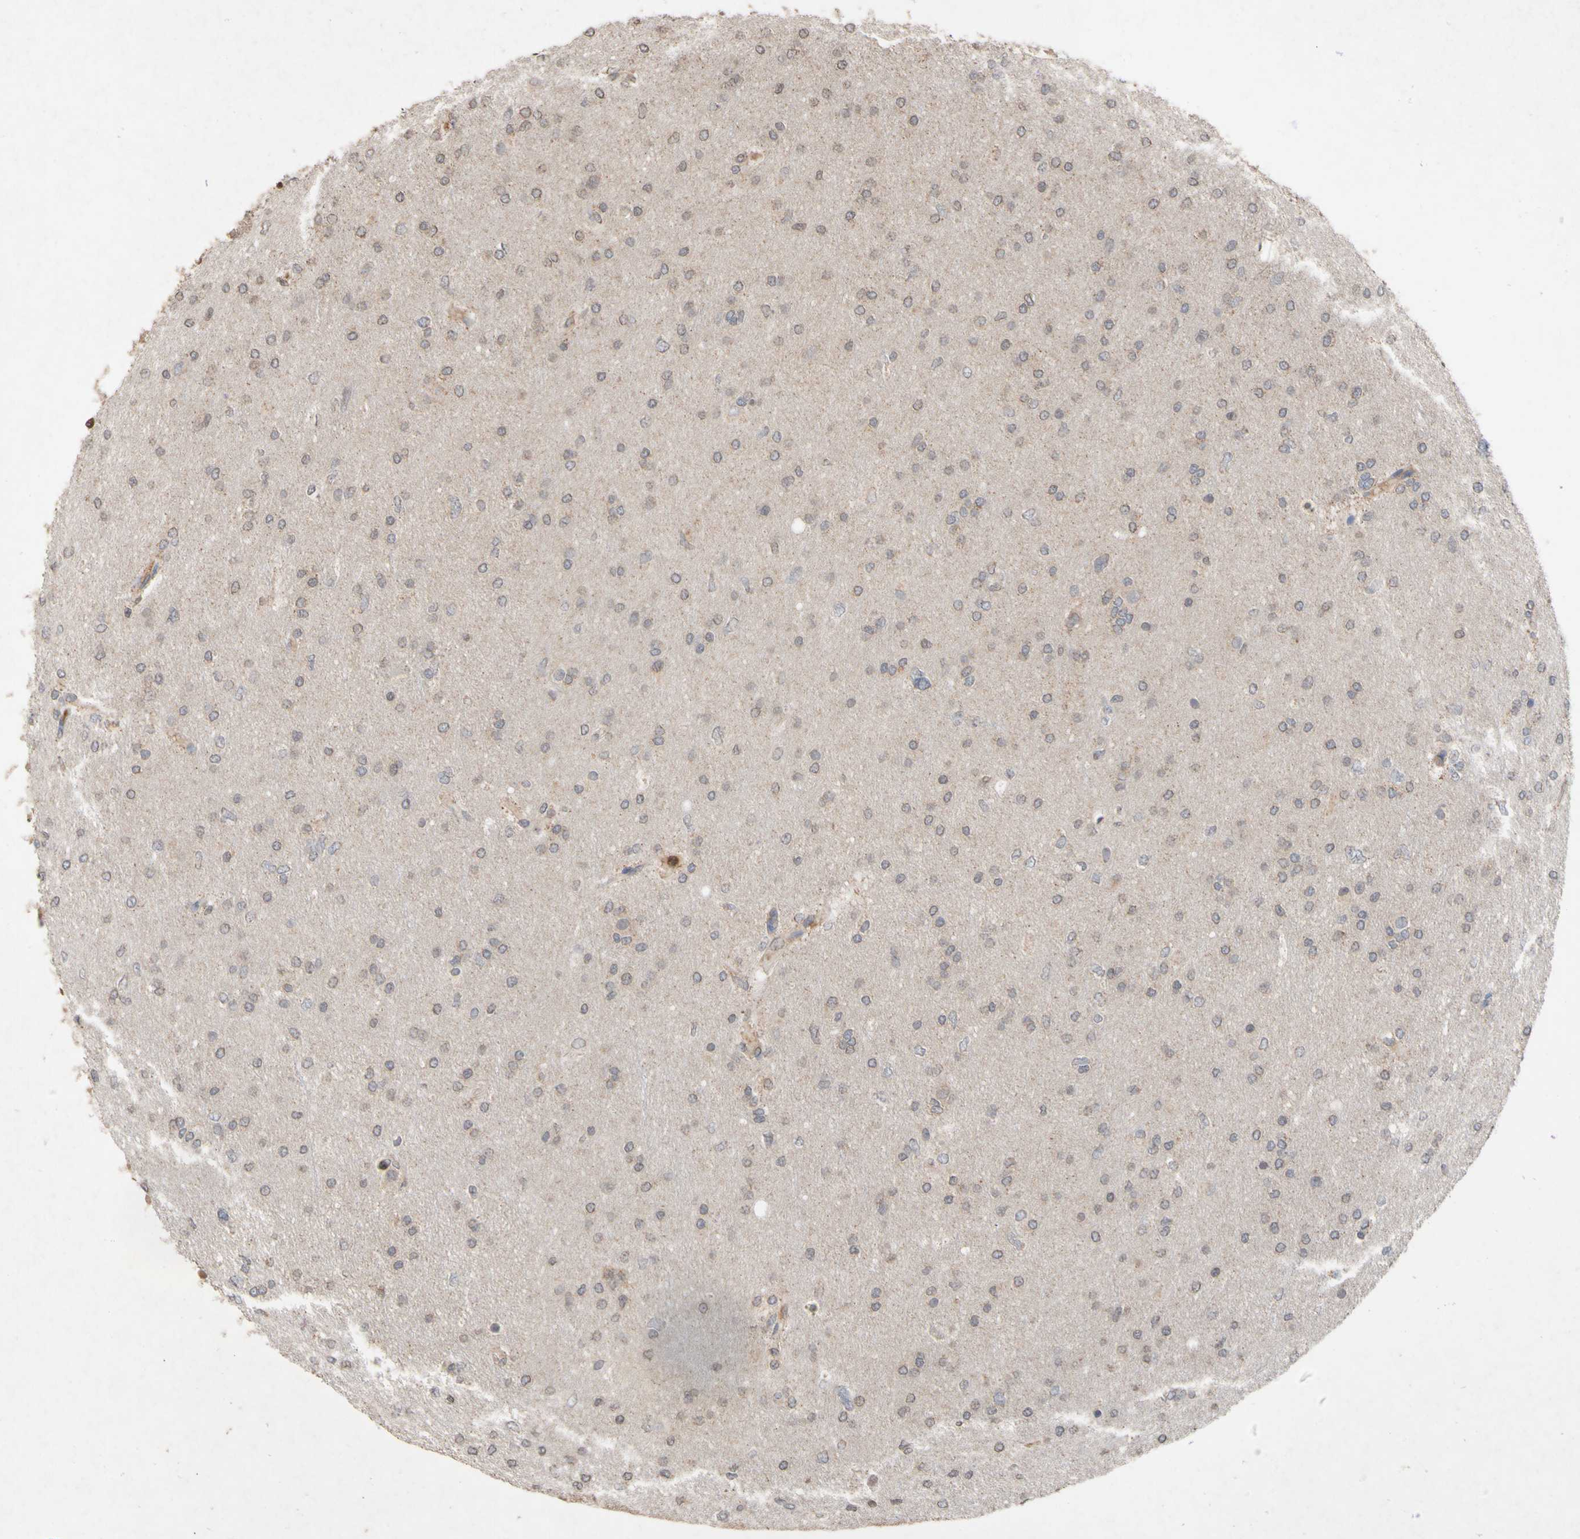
{"staining": {"intensity": "weak", "quantity": "25%-75%", "location": "cytoplasmic/membranous,nuclear"}, "tissue": "glioma", "cell_type": "Tumor cells", "image_type": "cancer", "snomed": [{"axis": "morphology", "description": "Glioma, malignant, High grade"}, {"axis": "topography", "description": "Cerebral cortex"}], "caption": "DAB (3,3'-diaminobenzidine) immunohistochemical staining of glioma reveals weak cytoplasmic/membranous and nuclear protein positivity in about 25%-75% of tumor cells. (IHC, brightfield microscopy, high magnification).", "gene": "NECTIN3", "patient": {"sex": "female", "age": 36}}